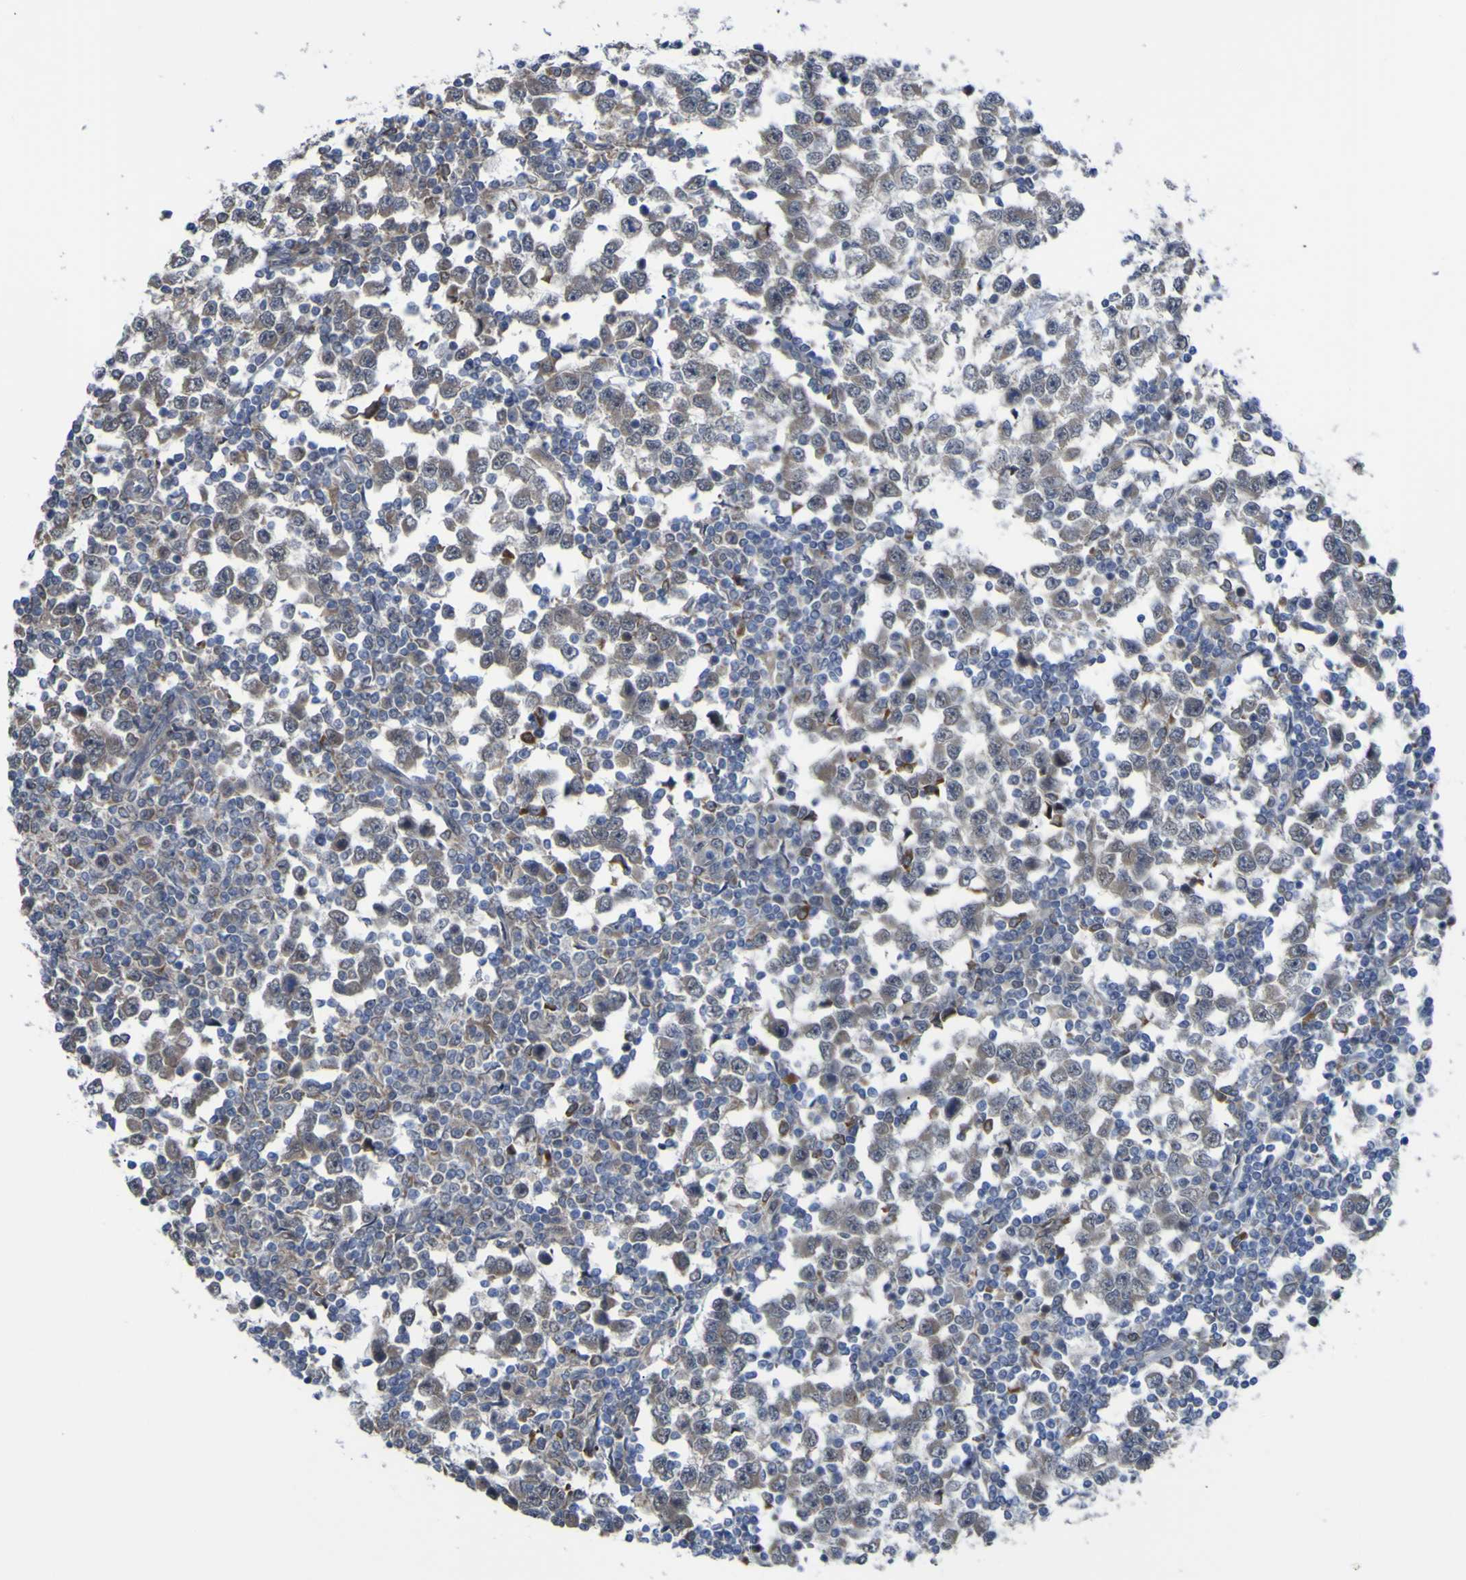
{"staining": {"intensity": "negative", "quantity": "none", "location": "none"}, "tissue": "testis cancer", "cell_type": "Tumor cells", "image_type": "cancer", "snomed": [{"axis": "morphology", "description": "Seminoma, NOS"}, {"axis": "topography", "description": "Testis"}], "caption": "Image shows no significant protein staining in tumor cells of testis cancer (seminoma). The staining is performed using DAB brown chromogen with nuclei counter-stained in using hematoxylin.", "gene": "TNFRSF11A", "patient": {"sex": "male", "age": 65}}